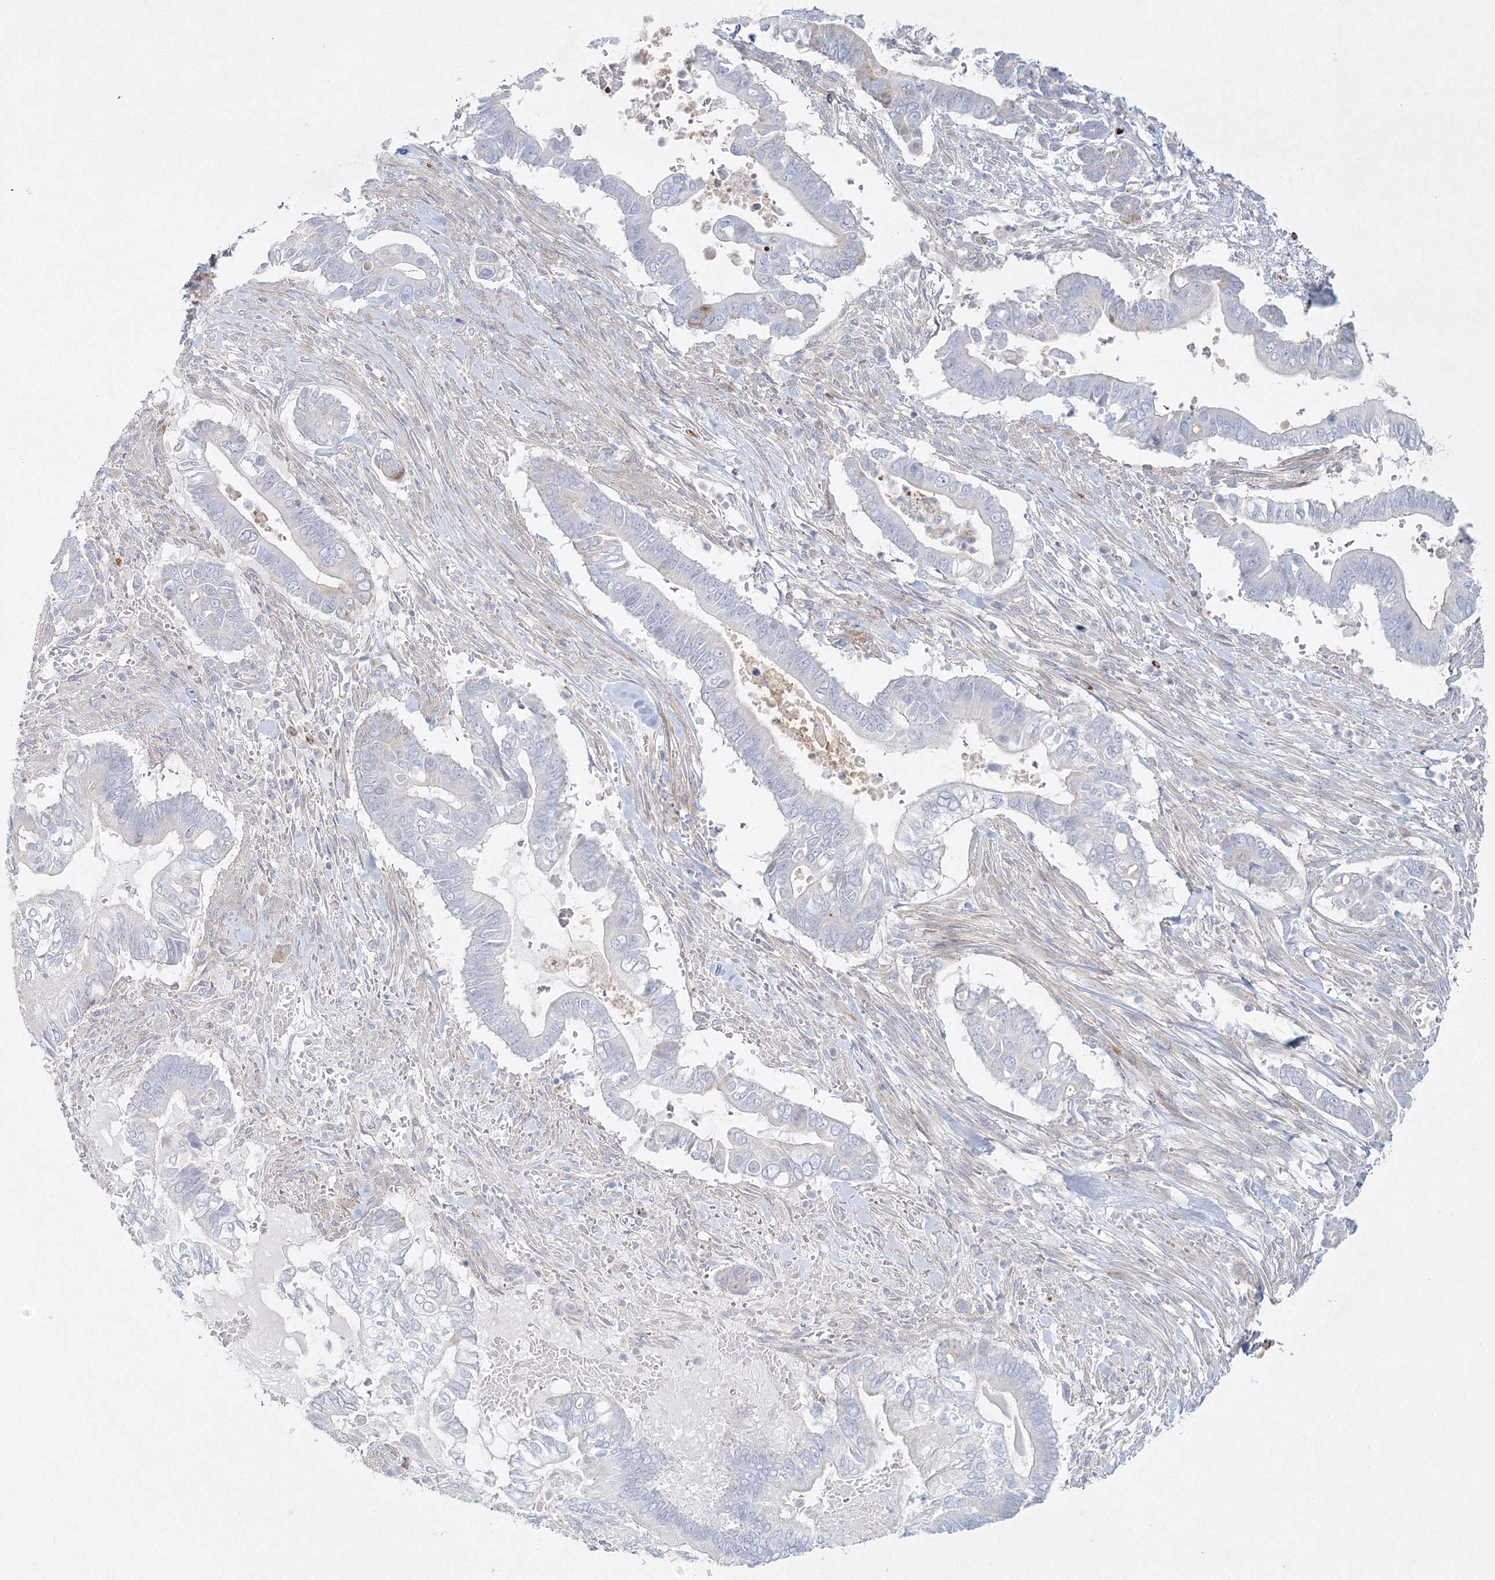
{"staining": {"intensity": "negative", "quantity": "none", "location": "none"}, "tissue": "pancreatic cancer", "cell_type": "Tumor cells", "image_type": "cancer", "snomed": [{"axis": "morphology", "description": "Adenocarcinoma, NOS"}, {"axis": "topography", "description": "Pancreas"}], "caption": "Protein analysis of pancreatic cancer (adenocarcinoma) reveals no significant staining in tumor cells. (Brightfield microscopy of DAB (3,3'-diaminobenzidine) immunohistochemistry at high magnification).", "gene": "DNAH1", "patient": {"sex": "male", "age": 68}}